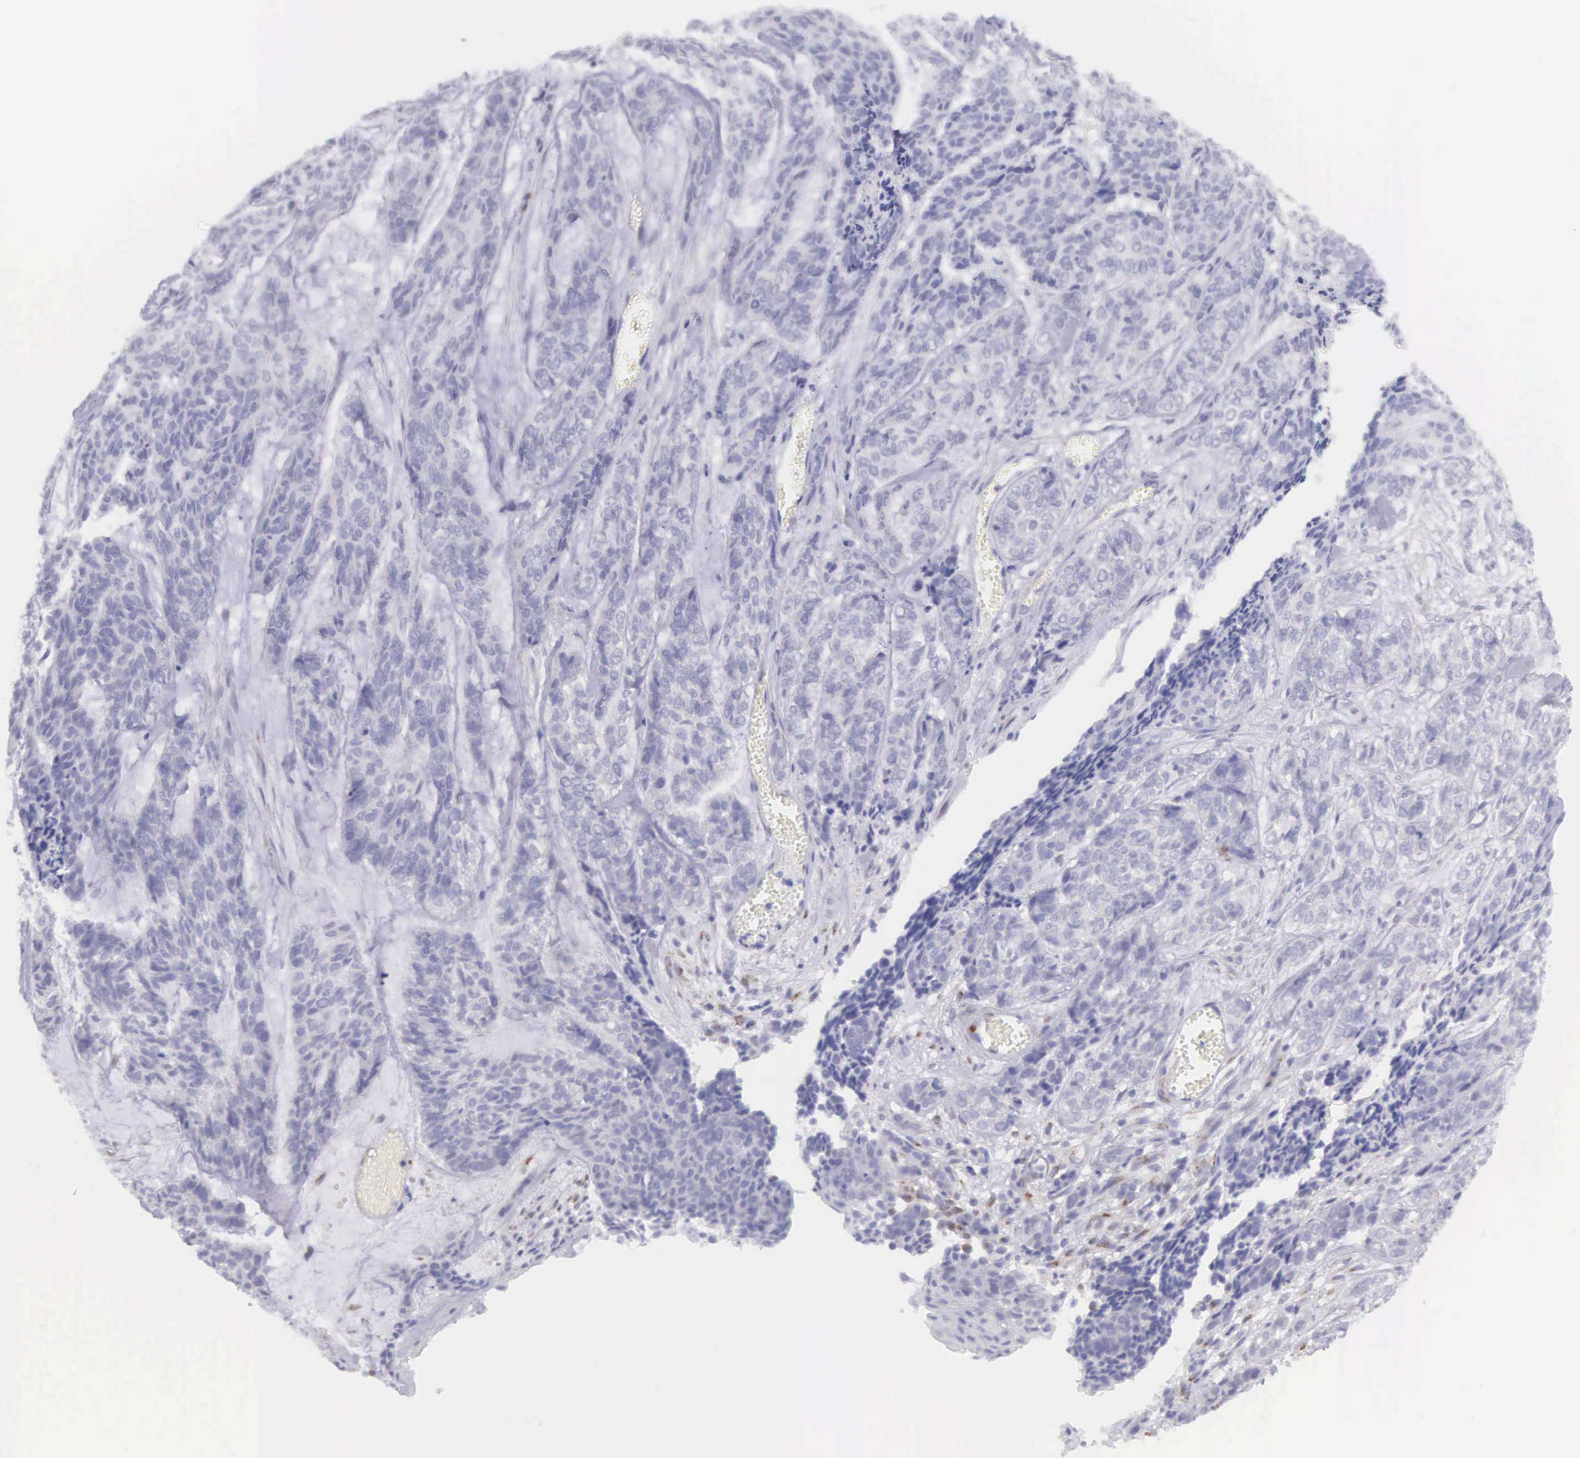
{"staining": {"intensity": "weak", "quantity": "<25%", "location": "cytoplasmic/membranous"}, "tissue": "skin cancer", "cell_type": "Tumor cells", "image_type": "cancer", "snomed": [{"axis": "morphology", "description": "Normal tissue, NOS"}, {"axis": "morphology", "description": "Basal cell carcinoma"}, {"axis": "topography", "description": "Skin"}], "caption": "Immunohistochemistry of skin basal cell carcinoma displays no positivity in tumor cells.", "gene": "ARFGAP3", "patient": {"sex": "female", "age": 65}}